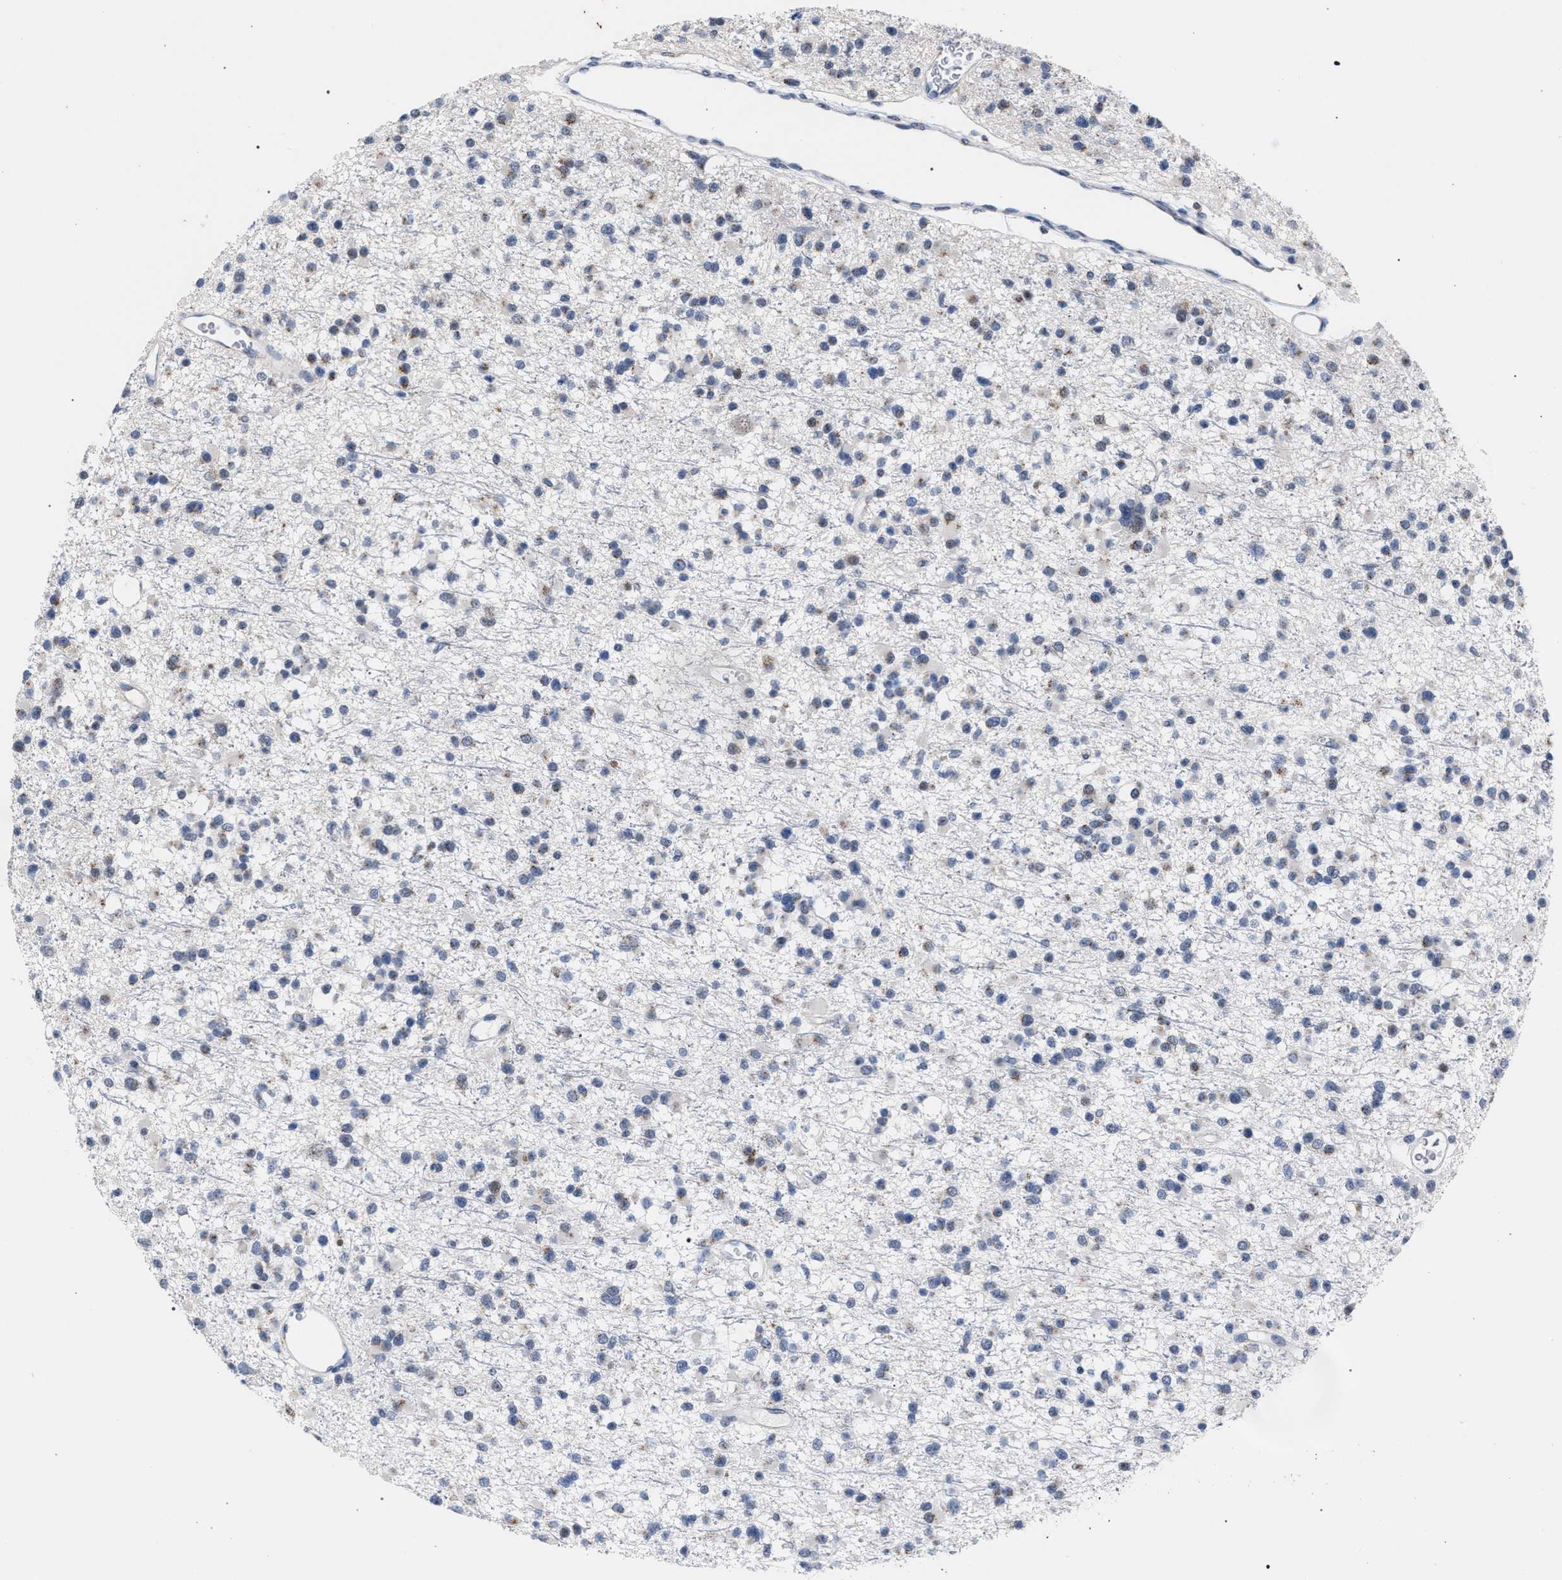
{"staining": {"intensity": "negative", "quantity": "none", "location": "none"}, "tissue": "glioma", "cell_type": "Tumor cells", "image_type": "cancer", "snomed": [{"axis": "morphology", "description": "Glioma, malignant, Low grade"}, {"axis": "topography", "description": "Brain"}], "caption": "An immunohistochemistry (IHC) histopathology image of glioma is shown. There is no staining in tumor cells of glioma.", "gene": "GOLGA2", "patient": {"sex": "female", "age": 22}}